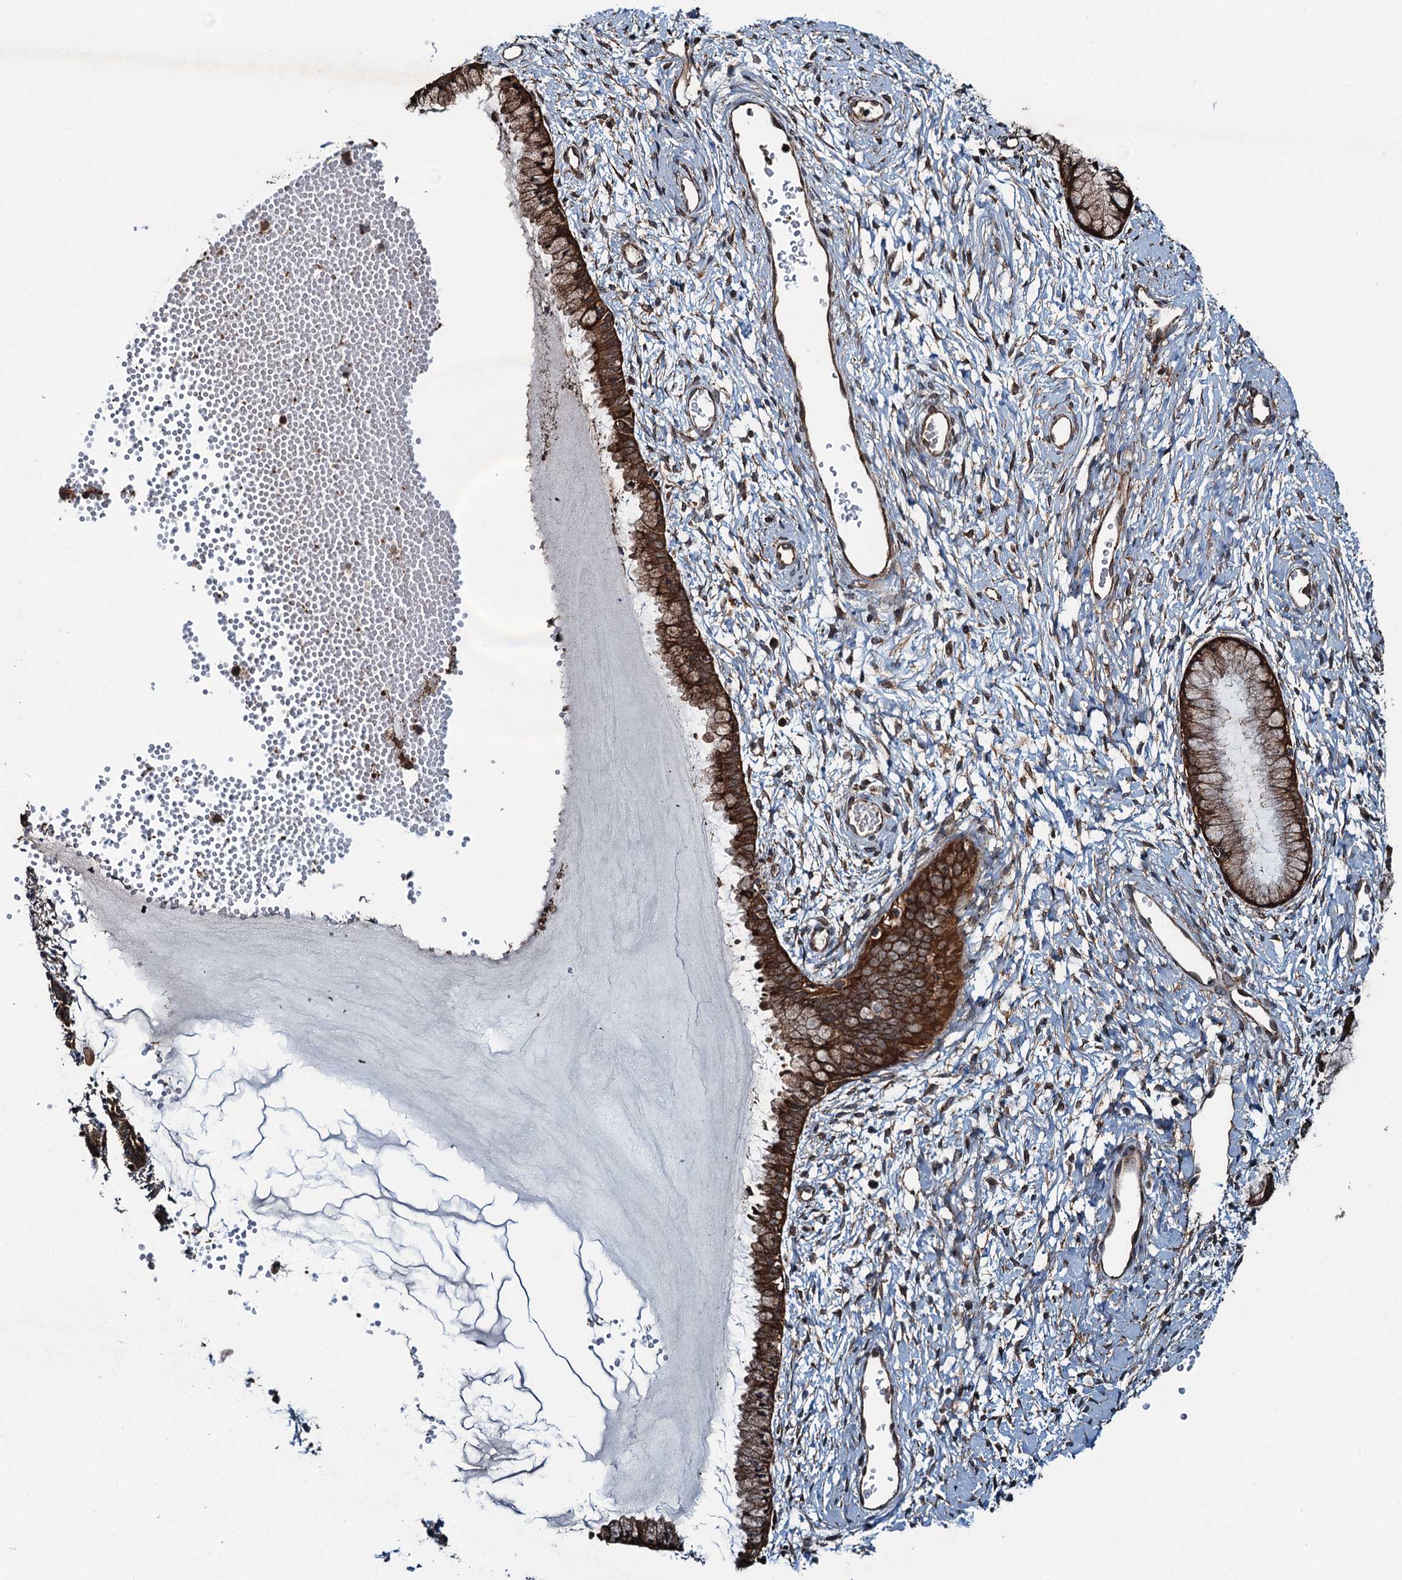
{"staining": {"intensity": "strong", "quantity": "25%-75%", "location": "cytoplasmic/membranous"}, "tissue": "cervix", "cell_type": "Glandular cells", "image_type": "normal", "snomed": [{"axis": "morphology", "description": "Normal tissue, NOS"}, {"axis": "topography", "description": "Cervix"}], "caption": "A photomicrograph of human cervix stained for a protein displays strong cytoplasmic/membranous brown staining in glandular cells. The staining was performed using DAB to visualize the protein expression in brown, while the nuclei were stained in blue with hematoxylin (Magnification: 20x).", "gene": "WHAMM", "patient": {"sex": "female", "age": 42}}